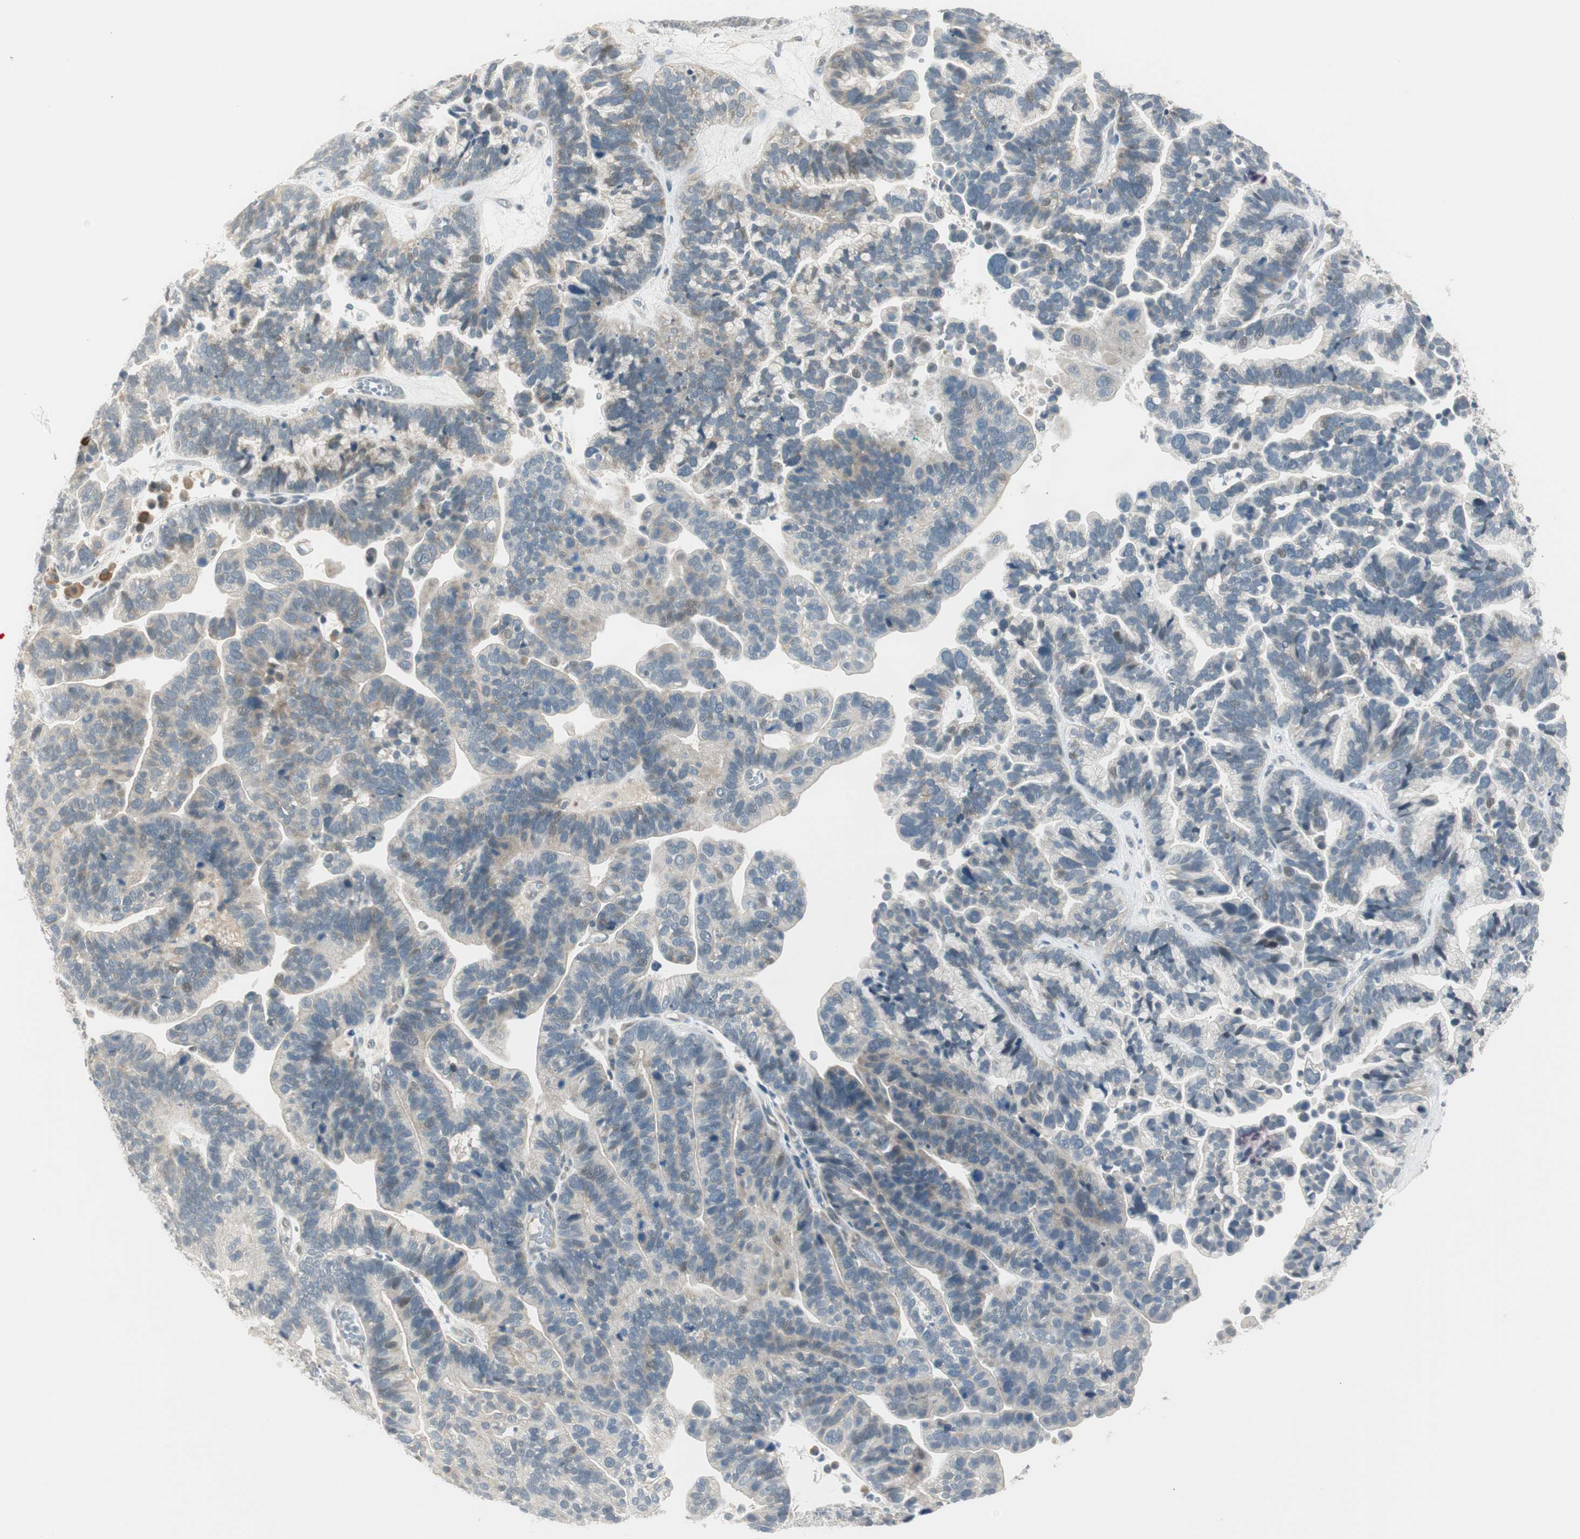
{"staining": {"intensity": "negative", "quantity": "none", "location": "none"}, "tissue": "ovarian cancer", "cell_type": "Tumor cells", "image_type": "cancer", "snomed": [{"axis": "morphology", "description": "Cystadenocarcinoma, serous, NOS"}, {"axis": "topography", "description": "Ovary"}], "caption": "The photomicrograph reveals no significant staining in tumor cells of ovarian cancer (serous cystadenocarcinoma).", "gene": "PCDHB15", "patient": {"sex": "female", "age": 56}}